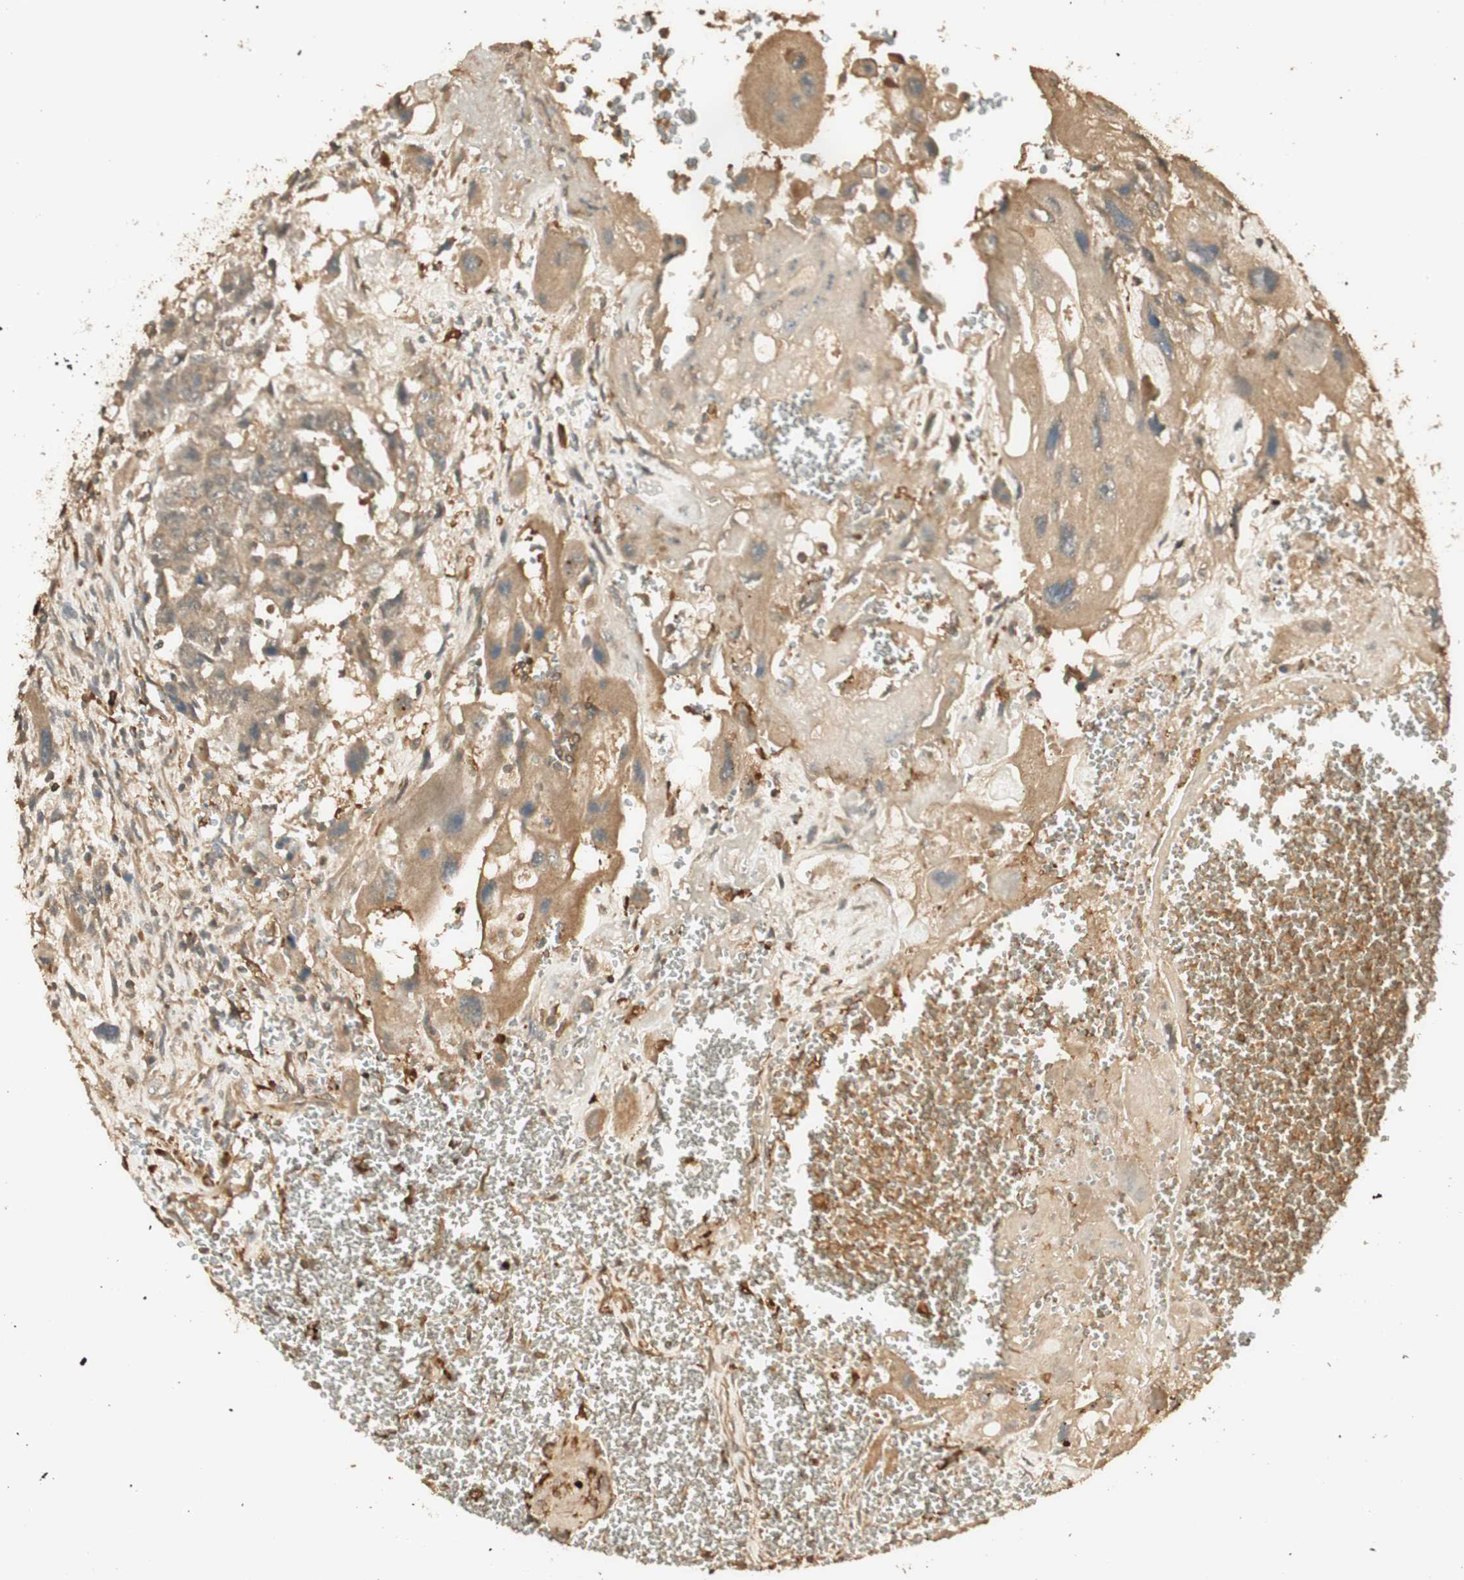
{"staining": {"intensity": "moderate", "quantity": ">75%", "location": "cytoplasmic/membranous"}, "tissue": "testis cancer", "cell_type": "Tumor cells", "image_type": "cancer", "snomed": [{"axis": "morphology", "description": "Carcinoma, Embryonal, NOS"}, {"axis": "topography", "description": "Testis"}], "caption": "This micrograph demonstrates immunohistochemistry (IHC) staining of testis embryonal carcinoma, with medium moderate cytoplasmic/membranous positivity in about >75% of tumor cells.", "gene": "AGER", "patient": {"sex": "male", "age": 28}}